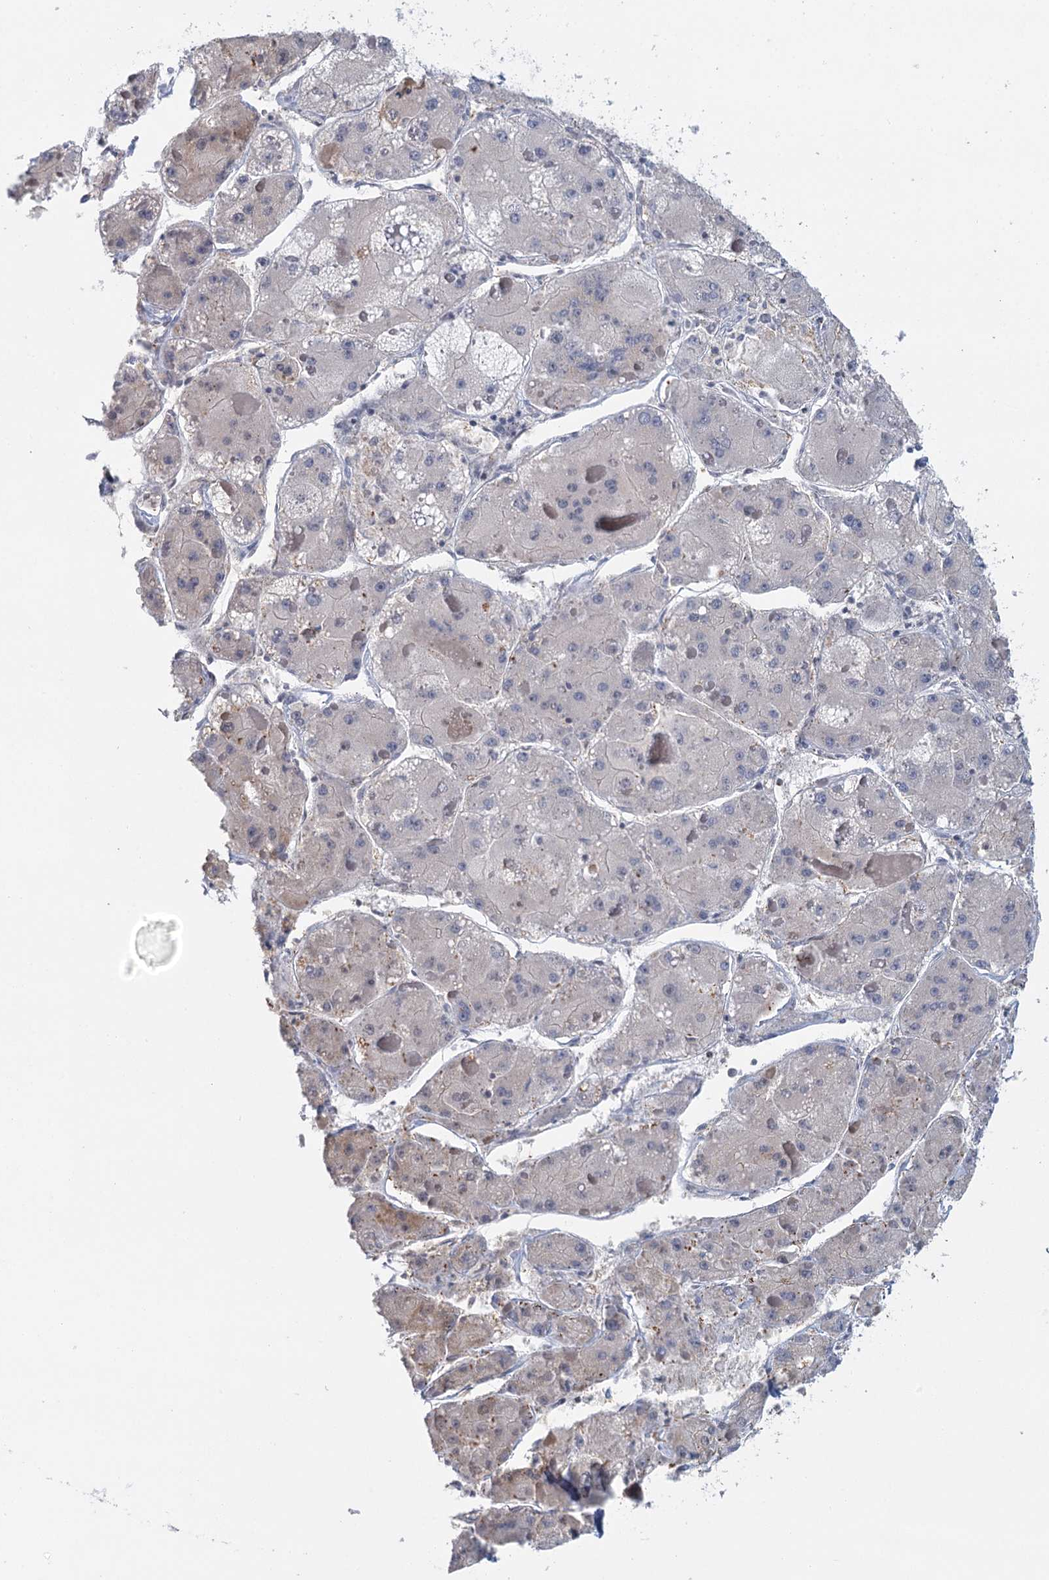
{"staining": {"intensity": "negative", "quantity": "none", "location": "none"}, "tissue": "liver cancer", "cell_type": "Tumor cells", "image_type": "cancer", "snomed": [{"axis": "morphology", "description": "Carcinoma, Hepatocellular, NOS"}, {"axis": "topography", "description": "Liver"}], "caption": "Immunohistochemistry (IHC) image of liver cancer (hepatocellular carcinoma) stained for a protein (brown), which exhibits no staining in tumor cells.", "gene": "GPATCH11", "patient": {"sex": "female", "age": 73}}